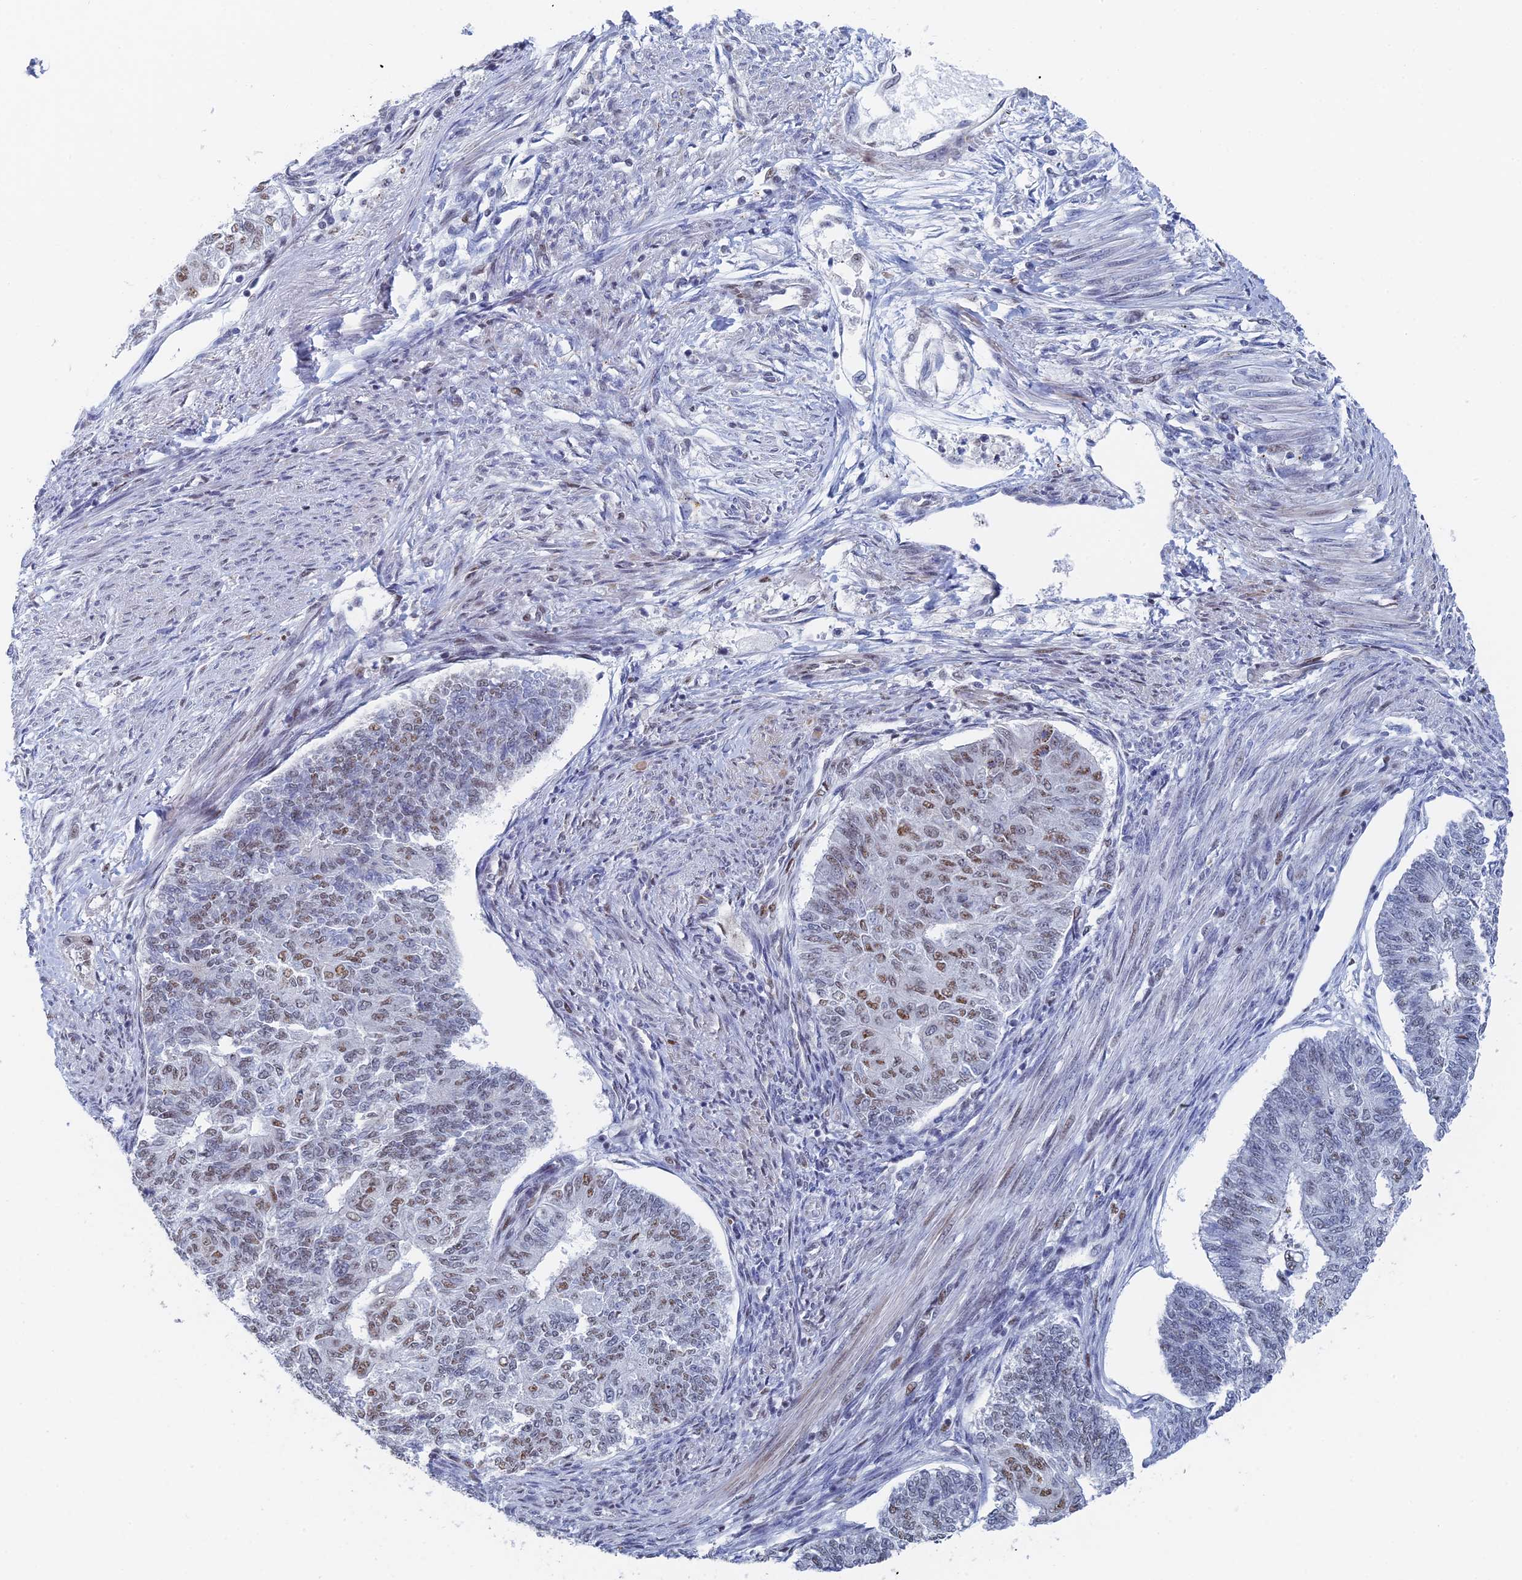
{"staining": {"intensity": "moderate", "quantity": "25%-75%", "location": "nuclear"}, "tissue": "endometrial cancer", "cell_type": "Tumor cells", "image_type": "cancer", "snomed": [{"axis": "morphology", "description": "Adenocarcinoma, NOS"}, {"axis": "topography", "description": "Endometrium"}], "caption": "Moderate nuclear staining for a protein is appreciated in approximately 25%-75% of tumor cells of endometrial adenocarcinoma using immunohistochemistry.", "gene": "GMNC", "patient": {"sex": "female", "age": 32}}